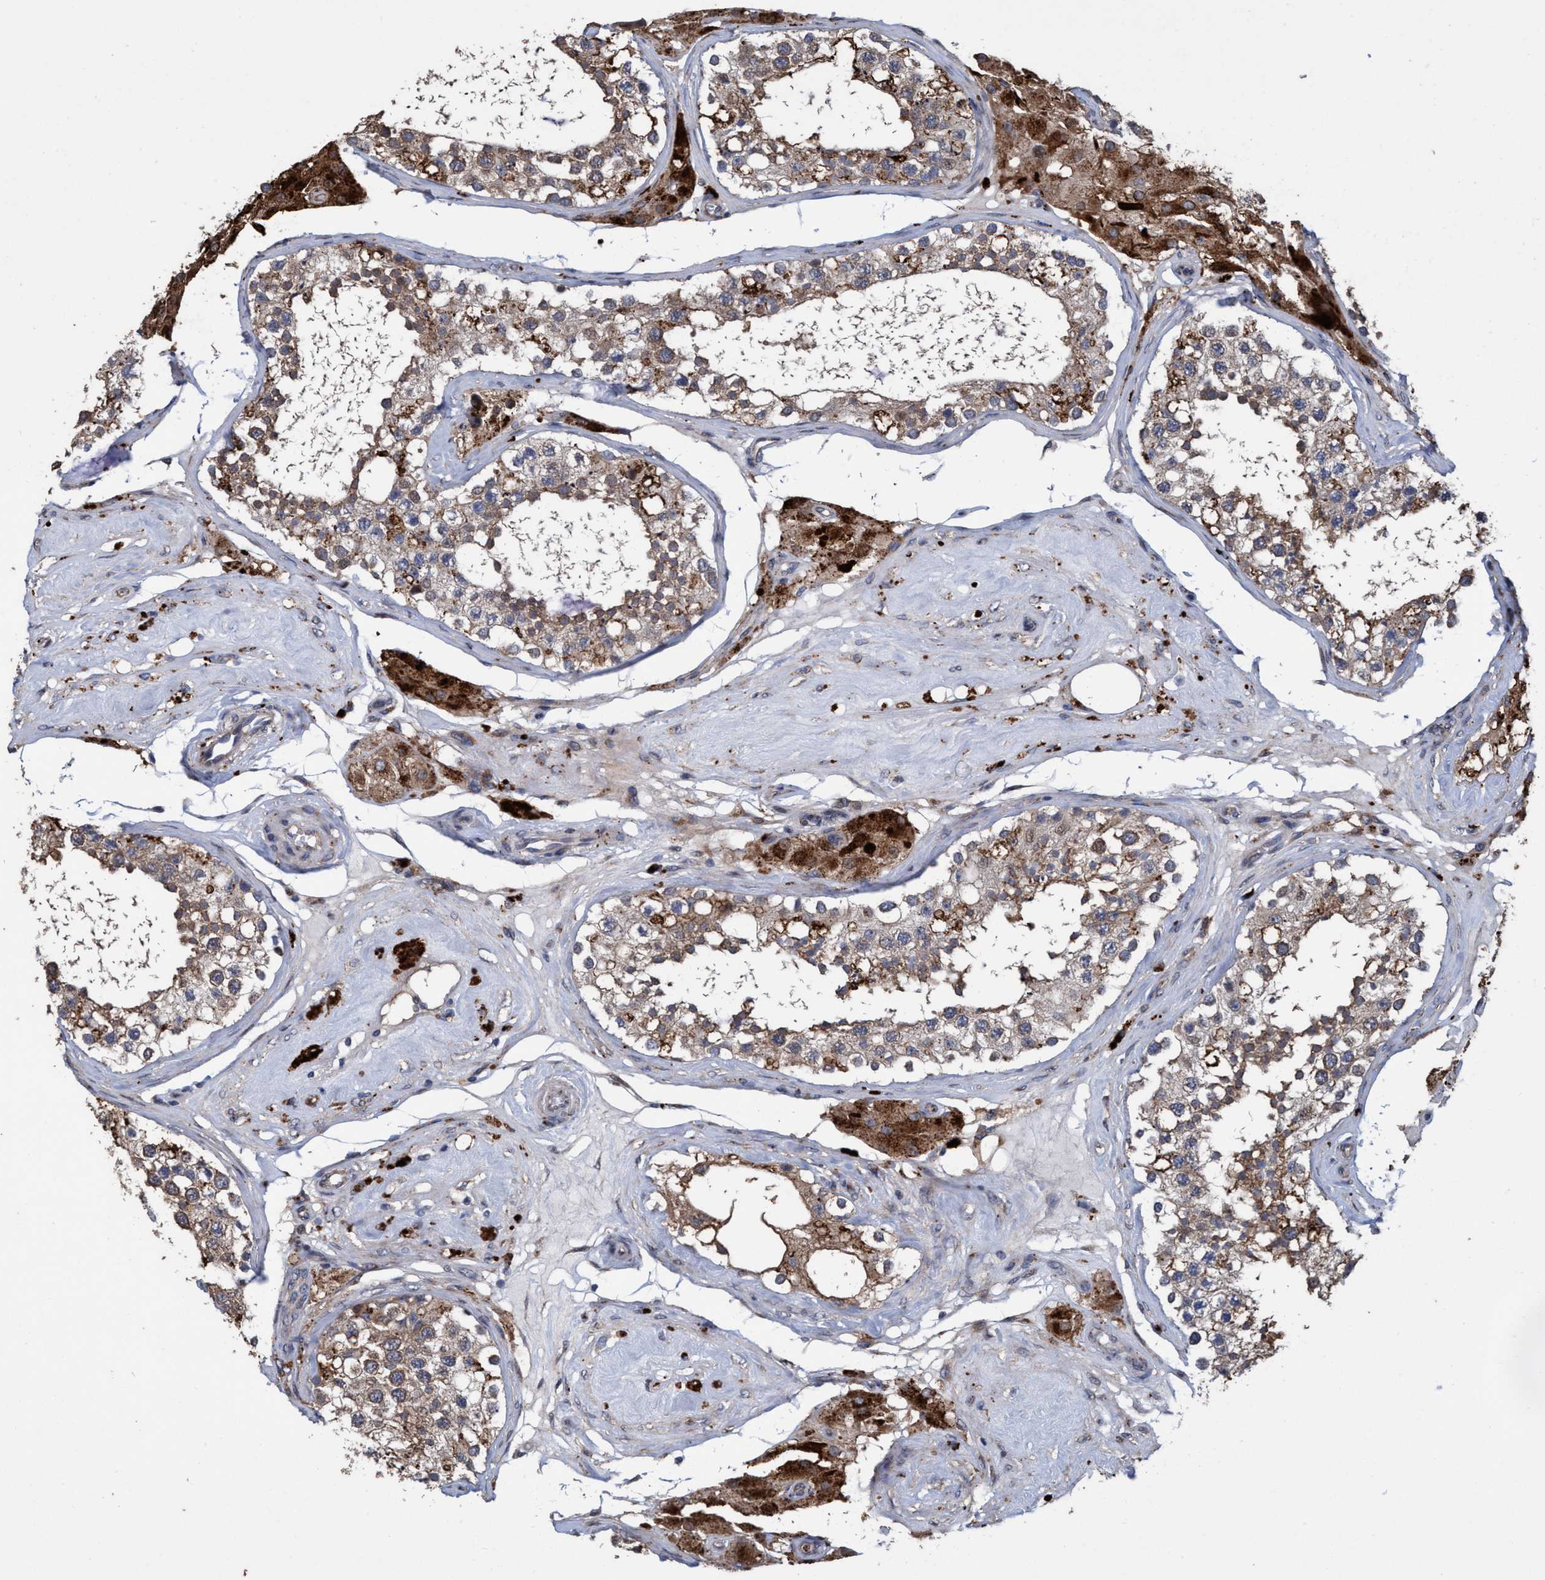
{"staining": {"intensity": "moderate", "quantity": ">75%", "location": "cytoplasmic/membranous"}, "tissue": "testis", "cell_type": "Cells in seminiferous ducts", "image_type": "normal", "snomed": [{"axis": "morphology", "description": "Normal tissue, NOS"}, {"axis": "topography", "description": "Testis"}], "caption": "IHC staining of unremarkable testis, which shows medium levels of moderate cytoplasmic/membranous staining in about >75% of cells in seminiferous ducts indicating moderate cytoplasmic/membranous protein expression. The staining was performed using DAB (brown) for protein detection and nuclei were counterstained in hematoxylin (blue).", "gene": "BBS9", "patient": {"sex": "male", "age": 68}}